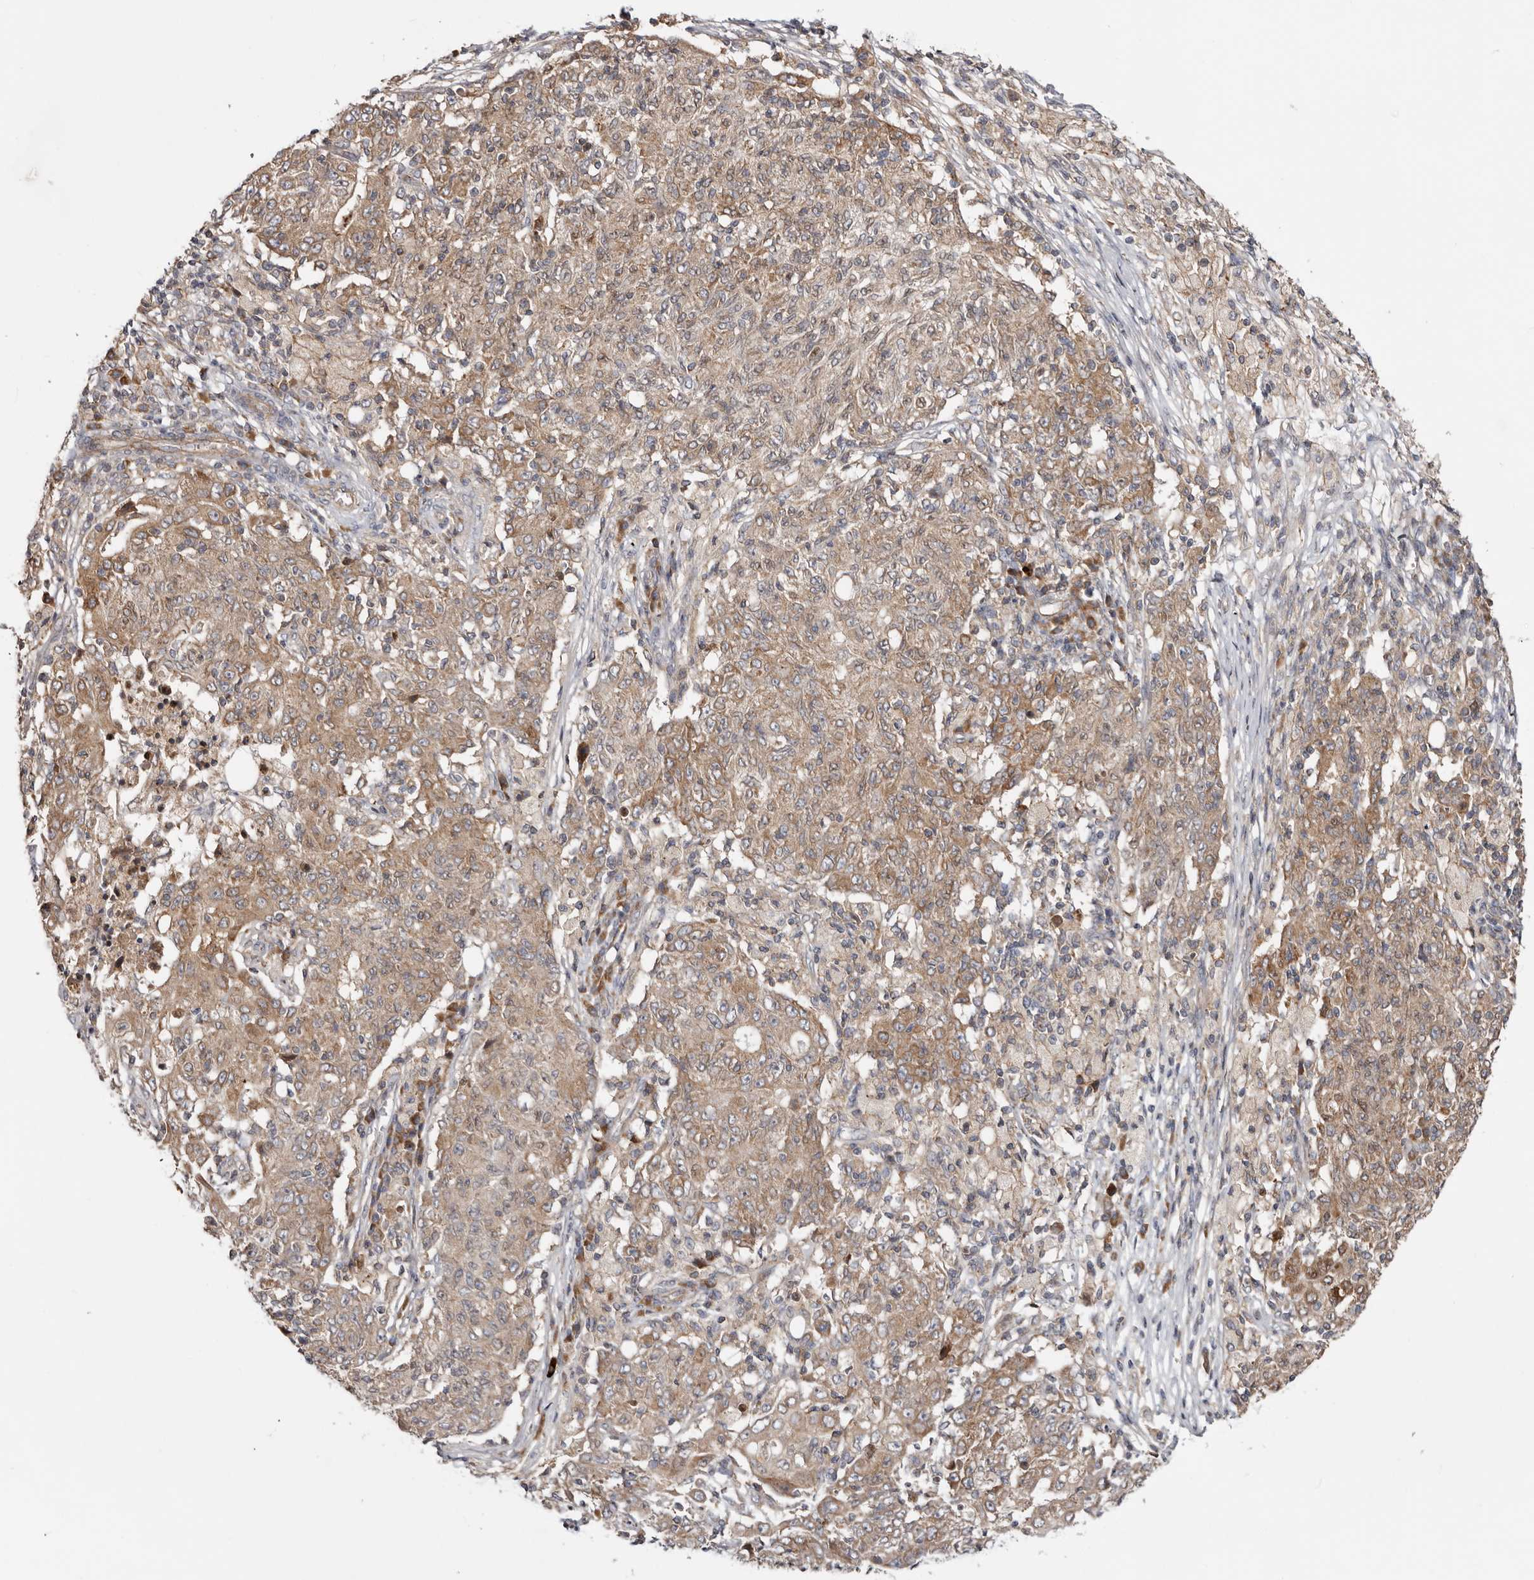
{"staining": {"intensity": "moderate", "quantity": ">75%", "location": "cytoplasmic/membranous"}, "tissue": "ovarian cancer", "cell_type": "Tumor cells", "image_type": "cancer", "snomed": [{"axis": "morphology", "description": "Carcinoma, endometroid"}, {"axis": "topography", "description": "Ovary"}], "caption": "A brown stain labels moderate cytoplasmic/membranous expression of a protein in human ovarian endometroid carcinoma tumor cells. The protein of interest is stained brown, and the nuclei are stained in blue (DAB IHC with brightfield microscopy, high magnification).", "gene": "TMUB1", "patient": {"sex": "female", "age": 42}}